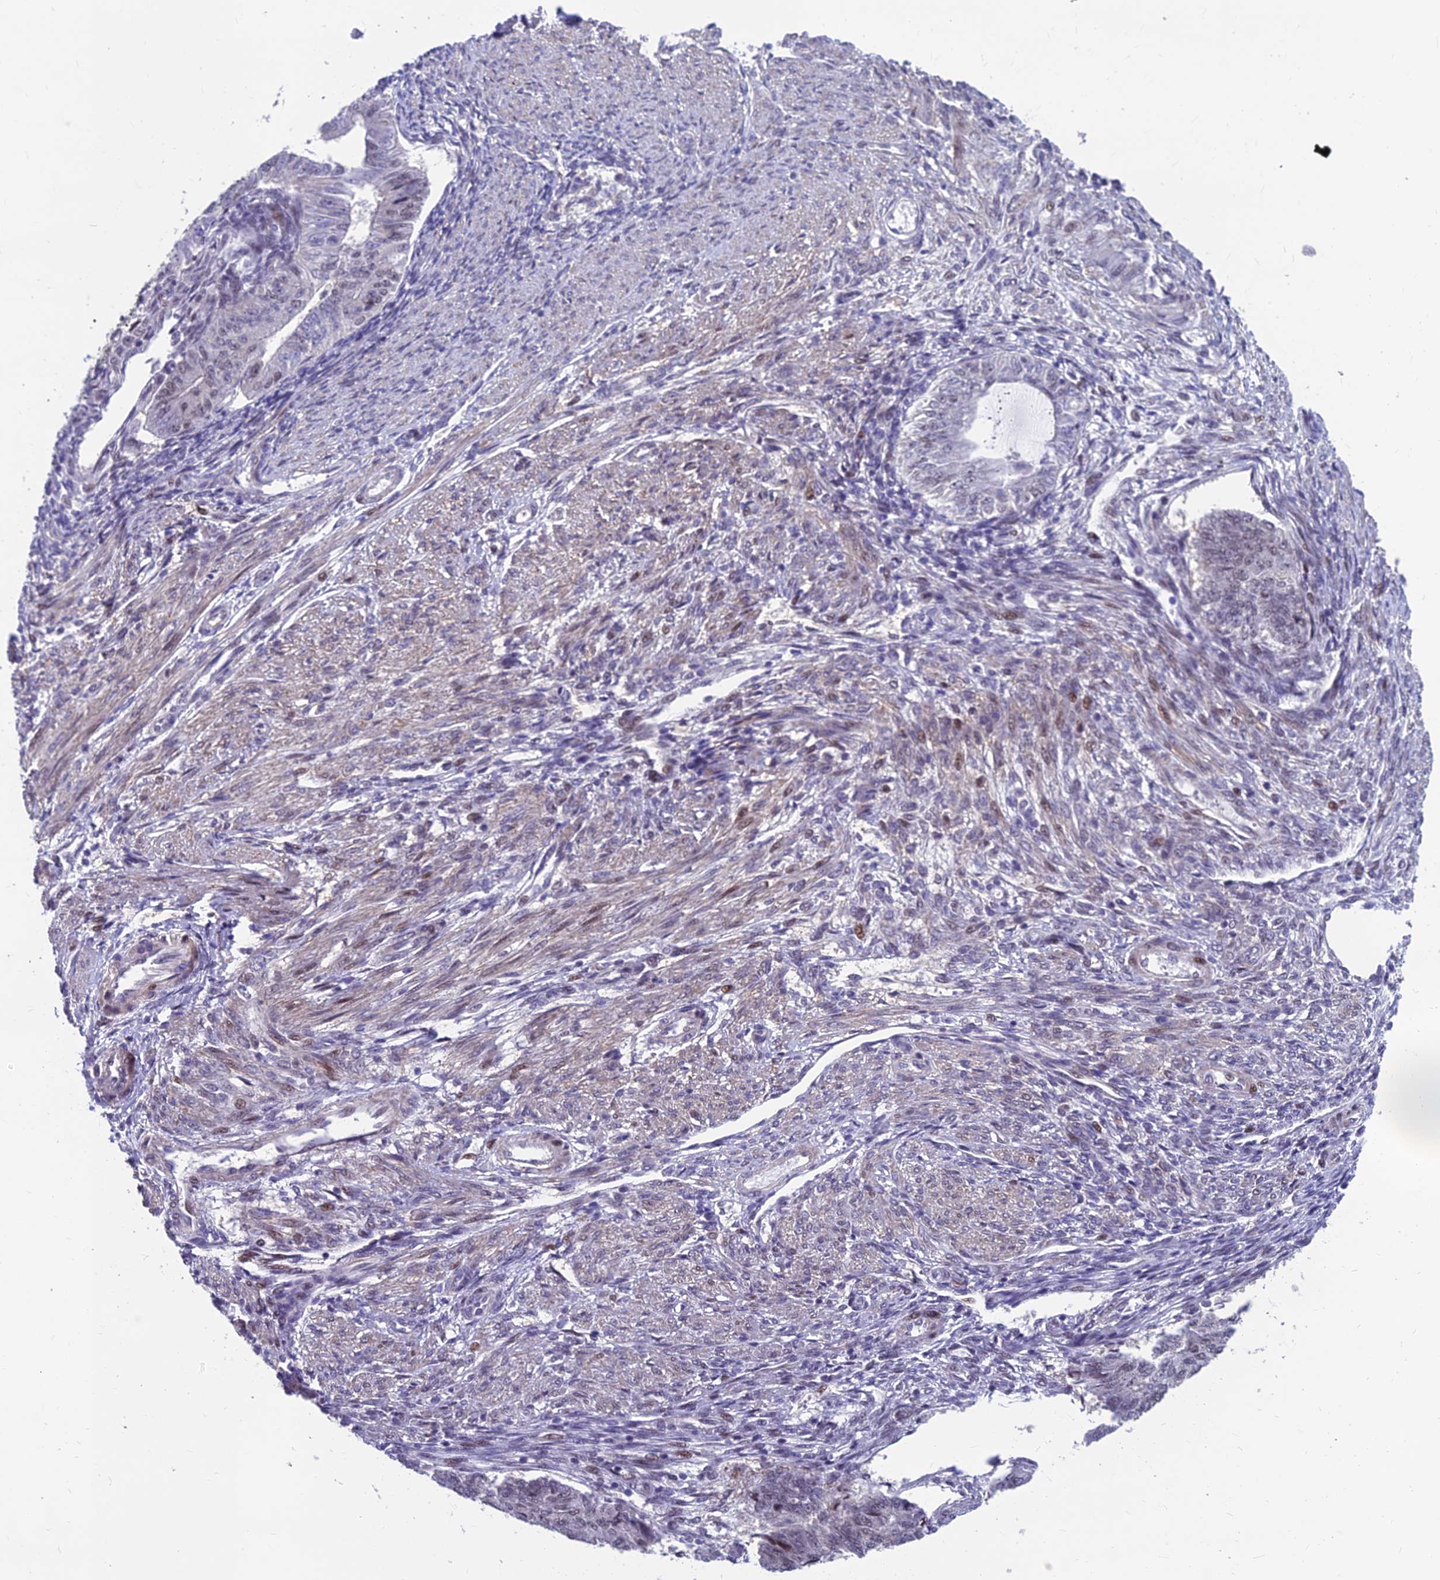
{"staining": {"intensity": "weak", "quantity": "<25%", "location": "nuclear"}, "tissue": "endometrial cancer", "cell_type": "Tumor cells", "image_type": "cancer", "snomed": [{"axis": "morphology", "description": "Adenocarcinoma, NOS"}, {"axis": "topography", "description": "Endometrium"}], "caption": "DAB immunohistochemical staining of human adenocarcinoma (endometrial) shows no significant positivity in tumor cells. The staining is performed using DAB (3,3'-diaminobenzidine) brown chromogen with nuclei counter-stained in using hematoxylin.", "gene": "KIAA1191", "patient": {"sex": "female", "age": 32}}